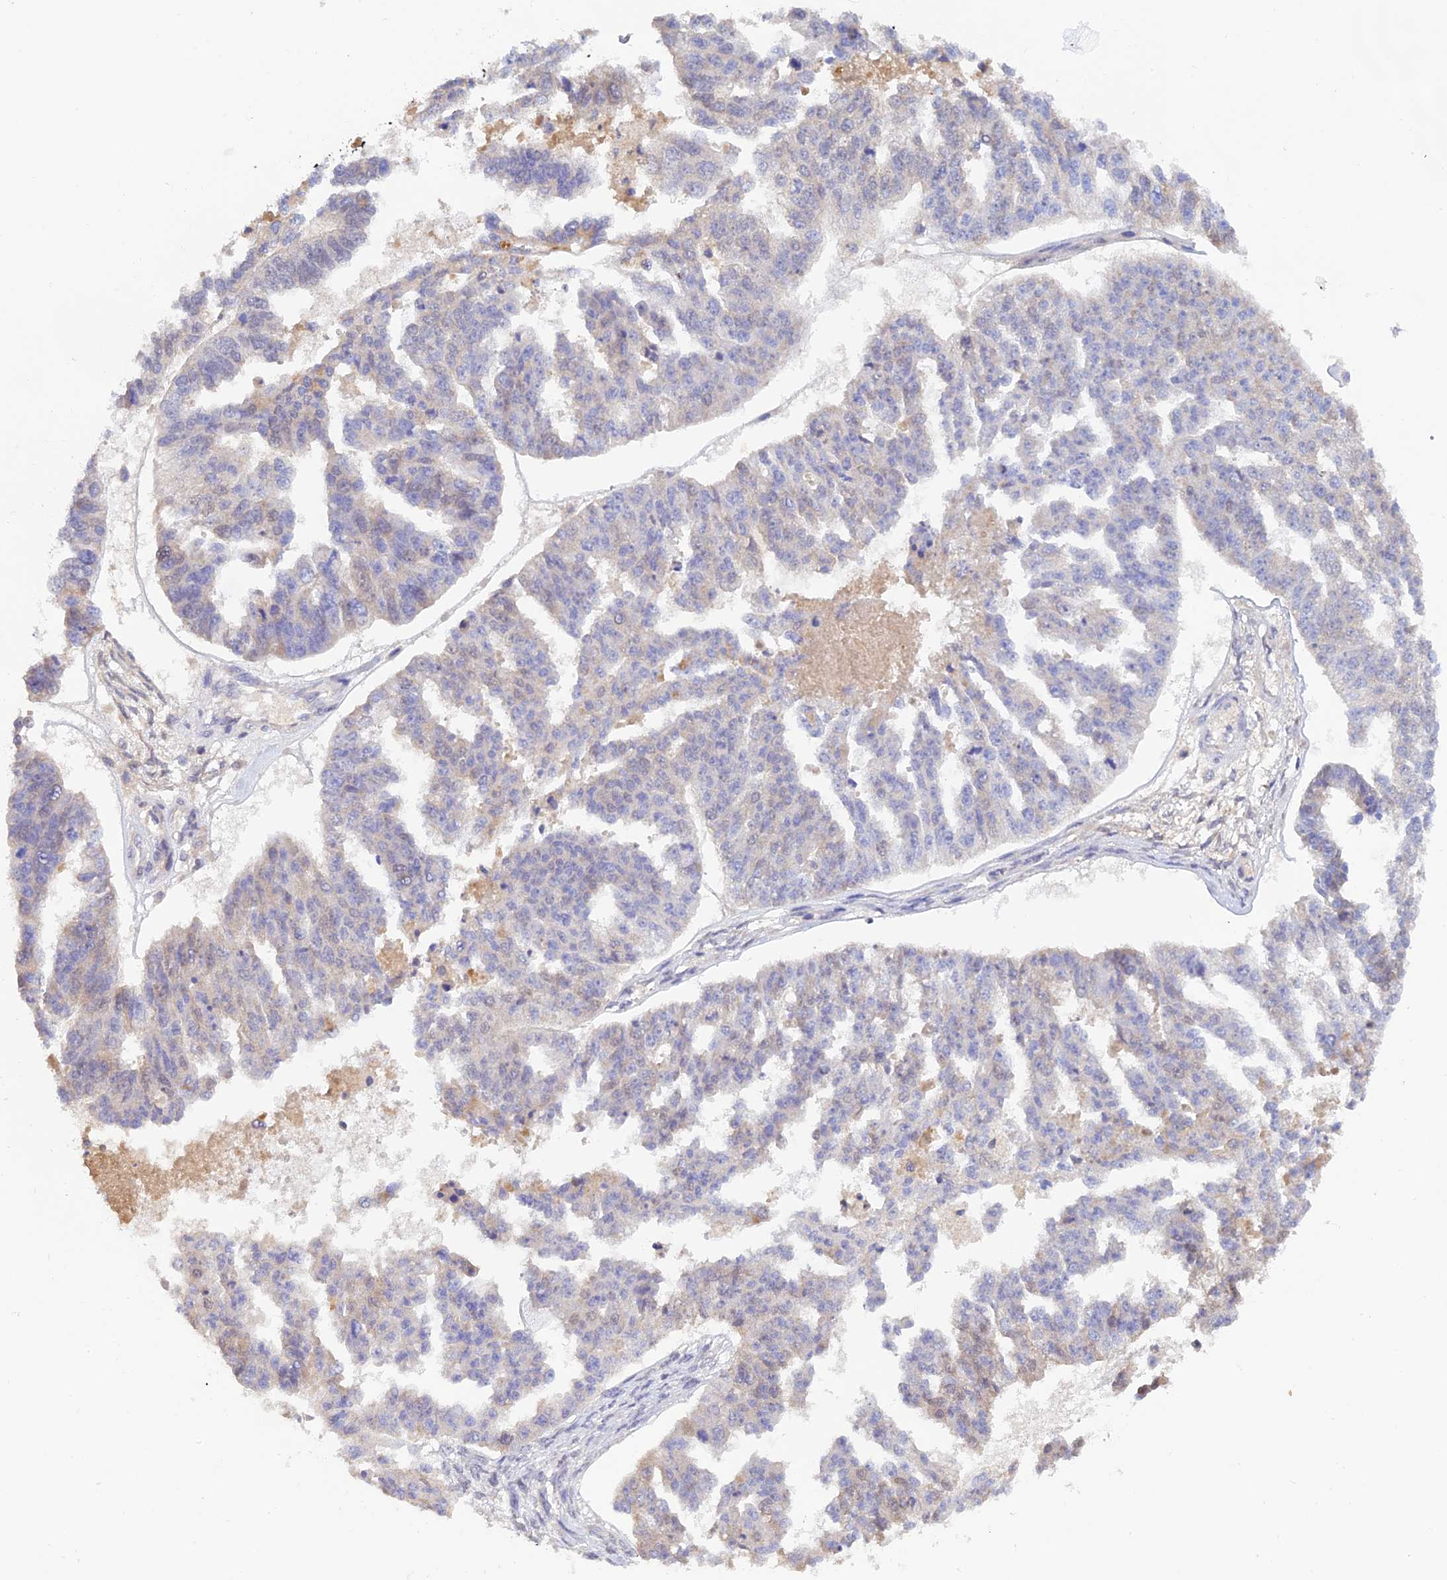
{"staining": {"intensity": "negative", "quantity": "none", "location": "none"}, "tissue": "ovarian cancer", "cell_type": "Tumor cells", "image_type": "cancer", "snomed": [{"axis": "morphology", "description": "Cystadenocarcinoma, serous, NOS"}, {"axis": "topography", "description": "Ovary"}], "caption": "IHC of ovarian cancer reveals no staining in tumor cells.", "gene": "ZNF436", "patient": {"sex": "female", "age": 58}}